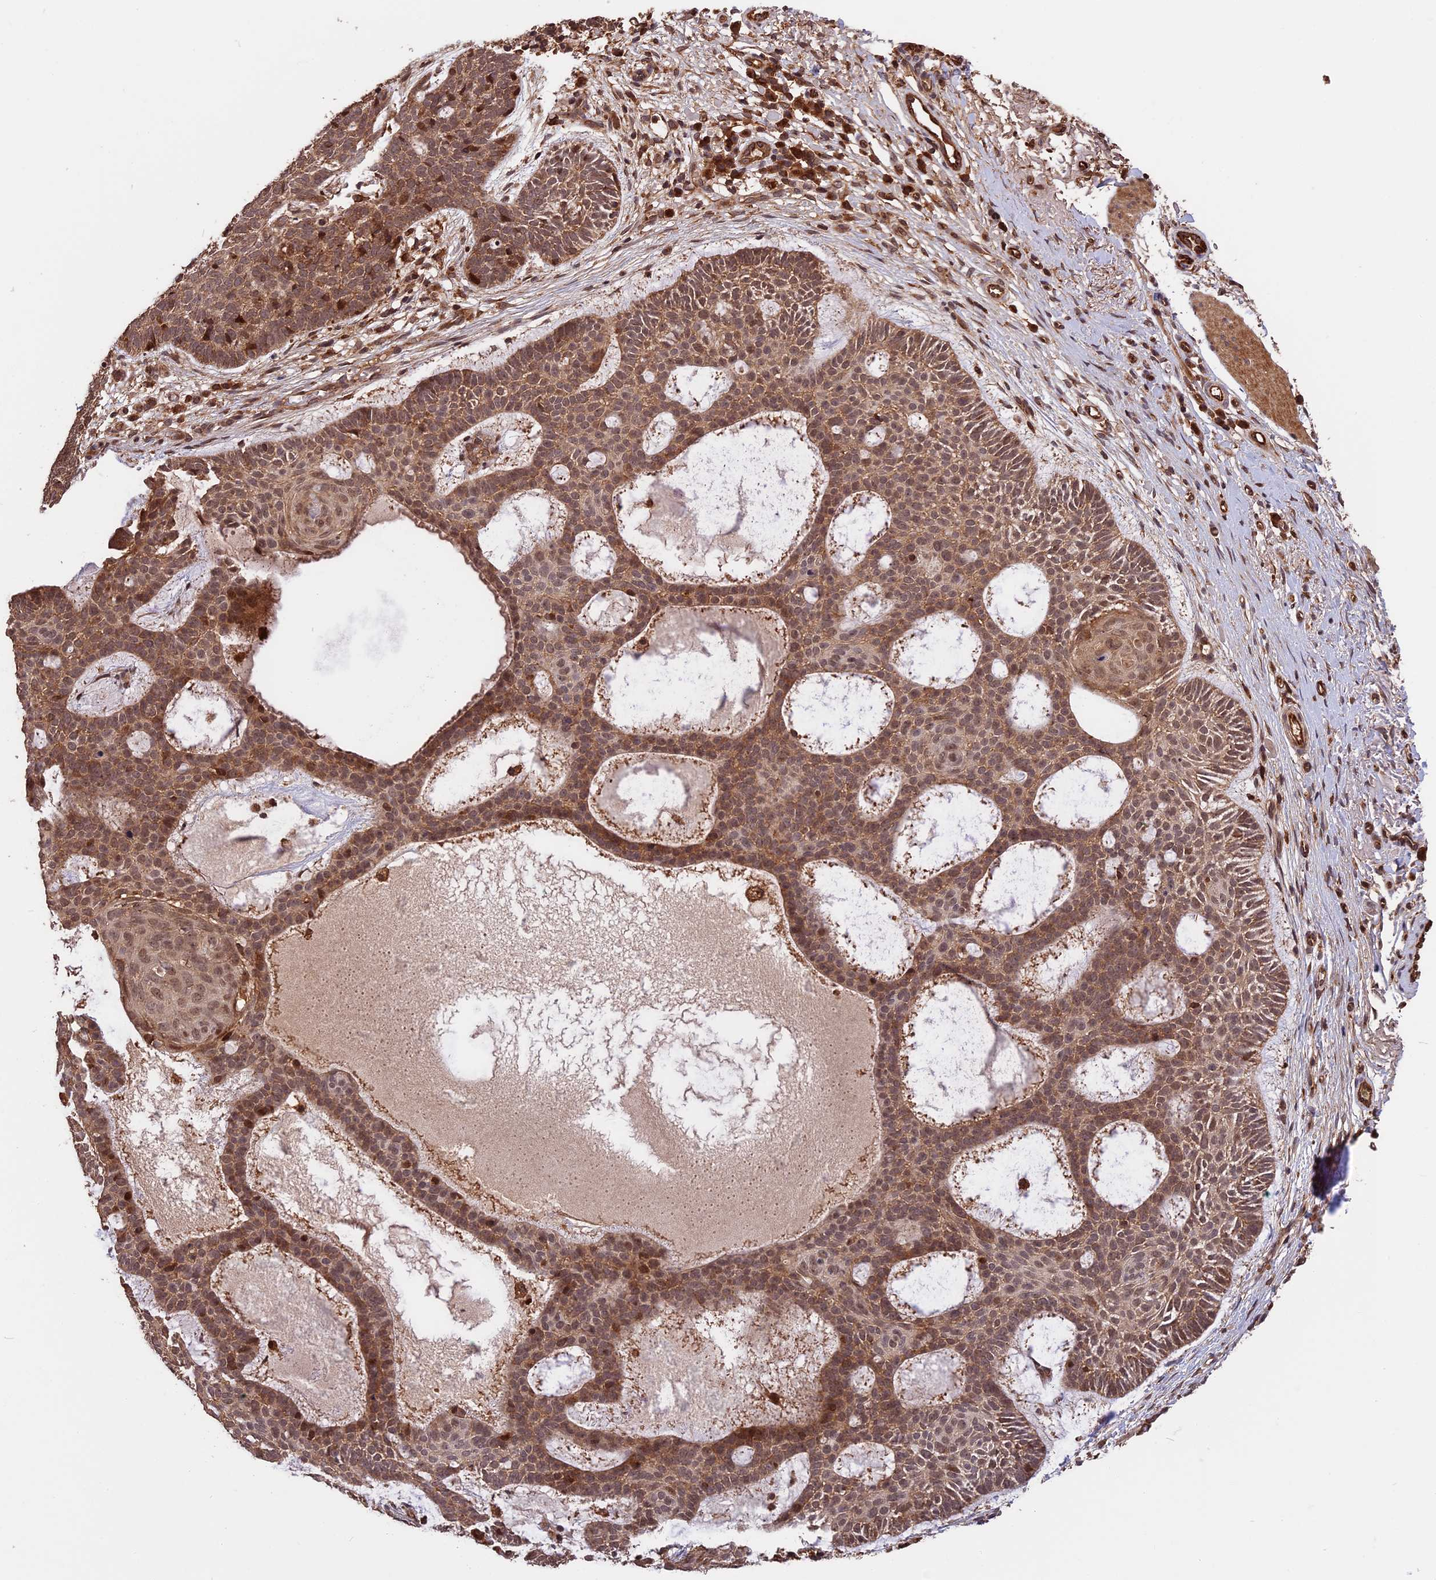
{"staining": {"intensity": "moderate", "quantity": ">75%", "location": "cytoplasmic/membranous,nuclear"}, "tissue": "skin cancer", "cell_type": "Tumor cells", "image_type": "cancer", "snomed": [{"axis": "morphology", "description": "Basal cell carcinoma"}, {"axis": "topography", "description": "Skin"}], "caption": "The image demonstrates immunohistochemical staining of skin basal cell carcinoma. There is moderate cytoplasmic/membranous and nuclear positivity is identified in approximately >75% of tumor cells.", "gene": "ESCO1", "patient": {"sex": "male", "age": 85}}